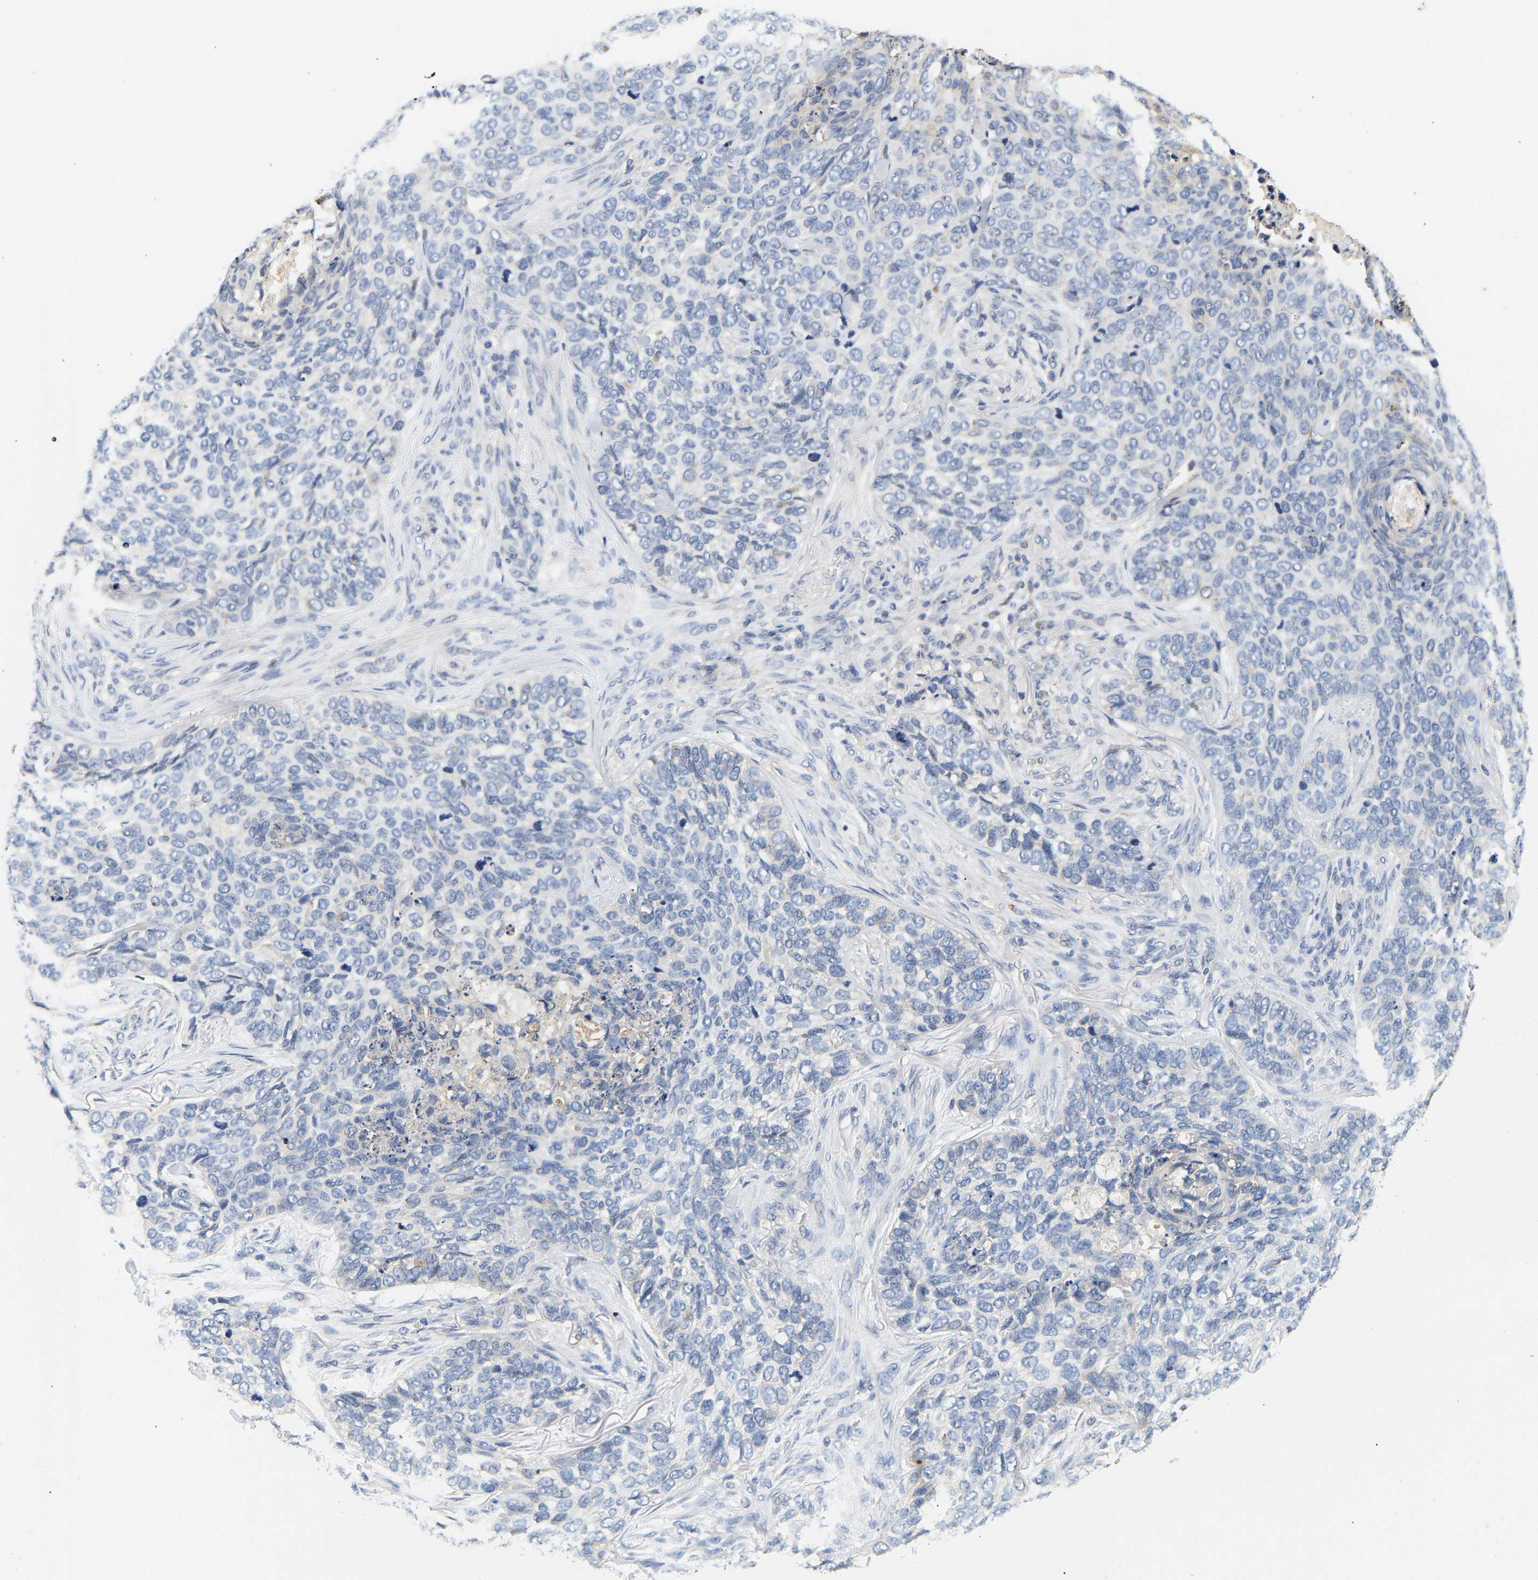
{"staining": {"intensity": "negative", "quantity": "none", "location": "none"}, "tissue": "skin cancer", "cell_type": "Tumor cells", "image_type": "cancer", "snomed": [{"axis": "morphology", "description": "Basal cell carcinoma"}, {"axis": "topography", "description": "Skin"}], "caption": "A histopathology image of basal cell carcinoma (skin) stained for a protein demonstrates no brown staining in tumor cells. (IHC, brightfield microscopy, high magnification).", "gene": "PPID", "patient": {"sex": "female", "age": 64}}